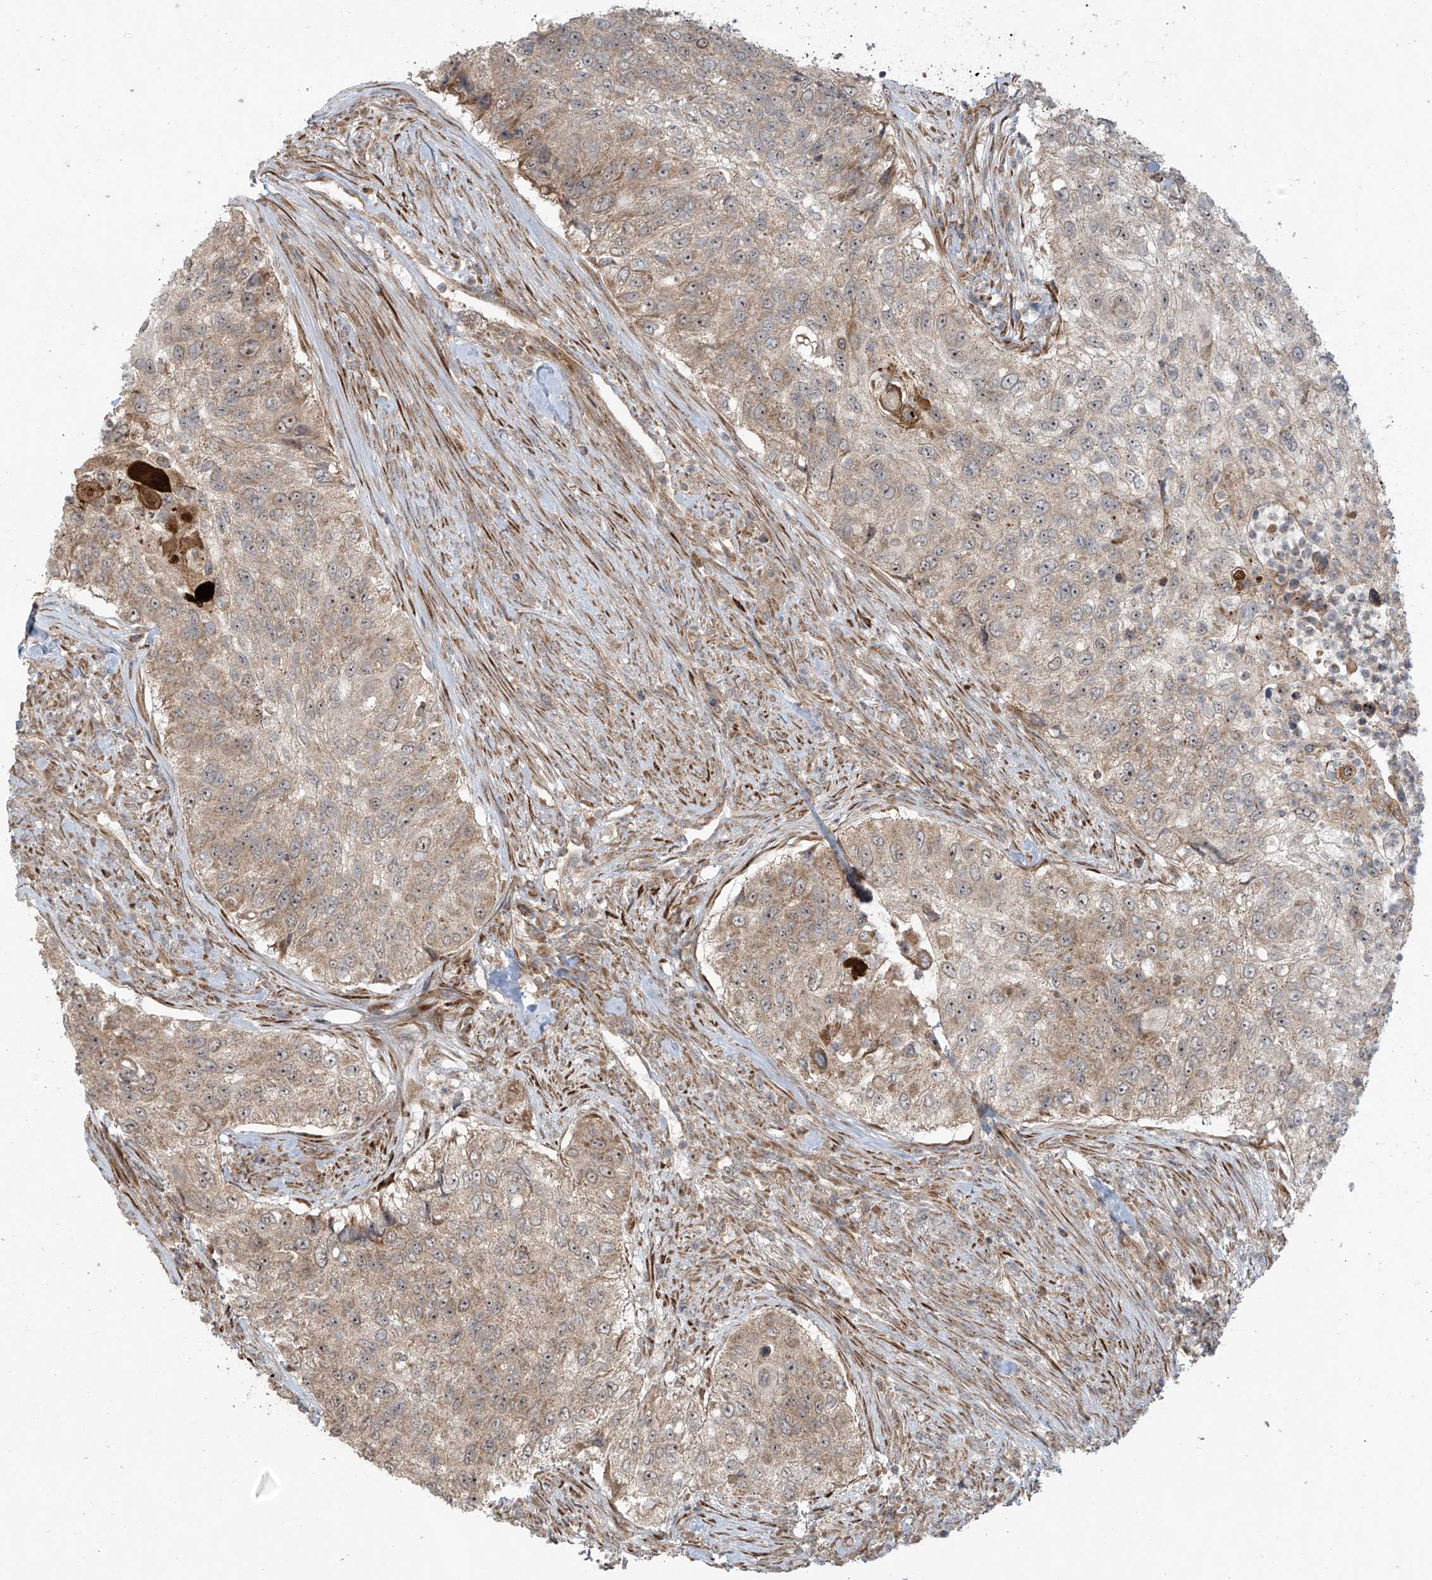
{"staining": {"intensity": "weak", "quantity": ">75%", "location": "cytoplasmic/membranous,nuclear"}, "tissue": "urothelial cancer", "cell_type": "Tumor cells", "image_type": "cancer", "snomed": [{"axis": "morphology", "description": "Urothelial carcinoma, High grade"}, {"axis": "topography", "description": "Urinary bladder"}], "caption": "Protein expression analysis of urothelial carcinoma (high-grade) reveals weak cytoplasmic/membranous and nuclear positivity in approximately >75% of tumor cells.", "gene": "KATNIP", "patient": {"sex": "female", "age": 60}}